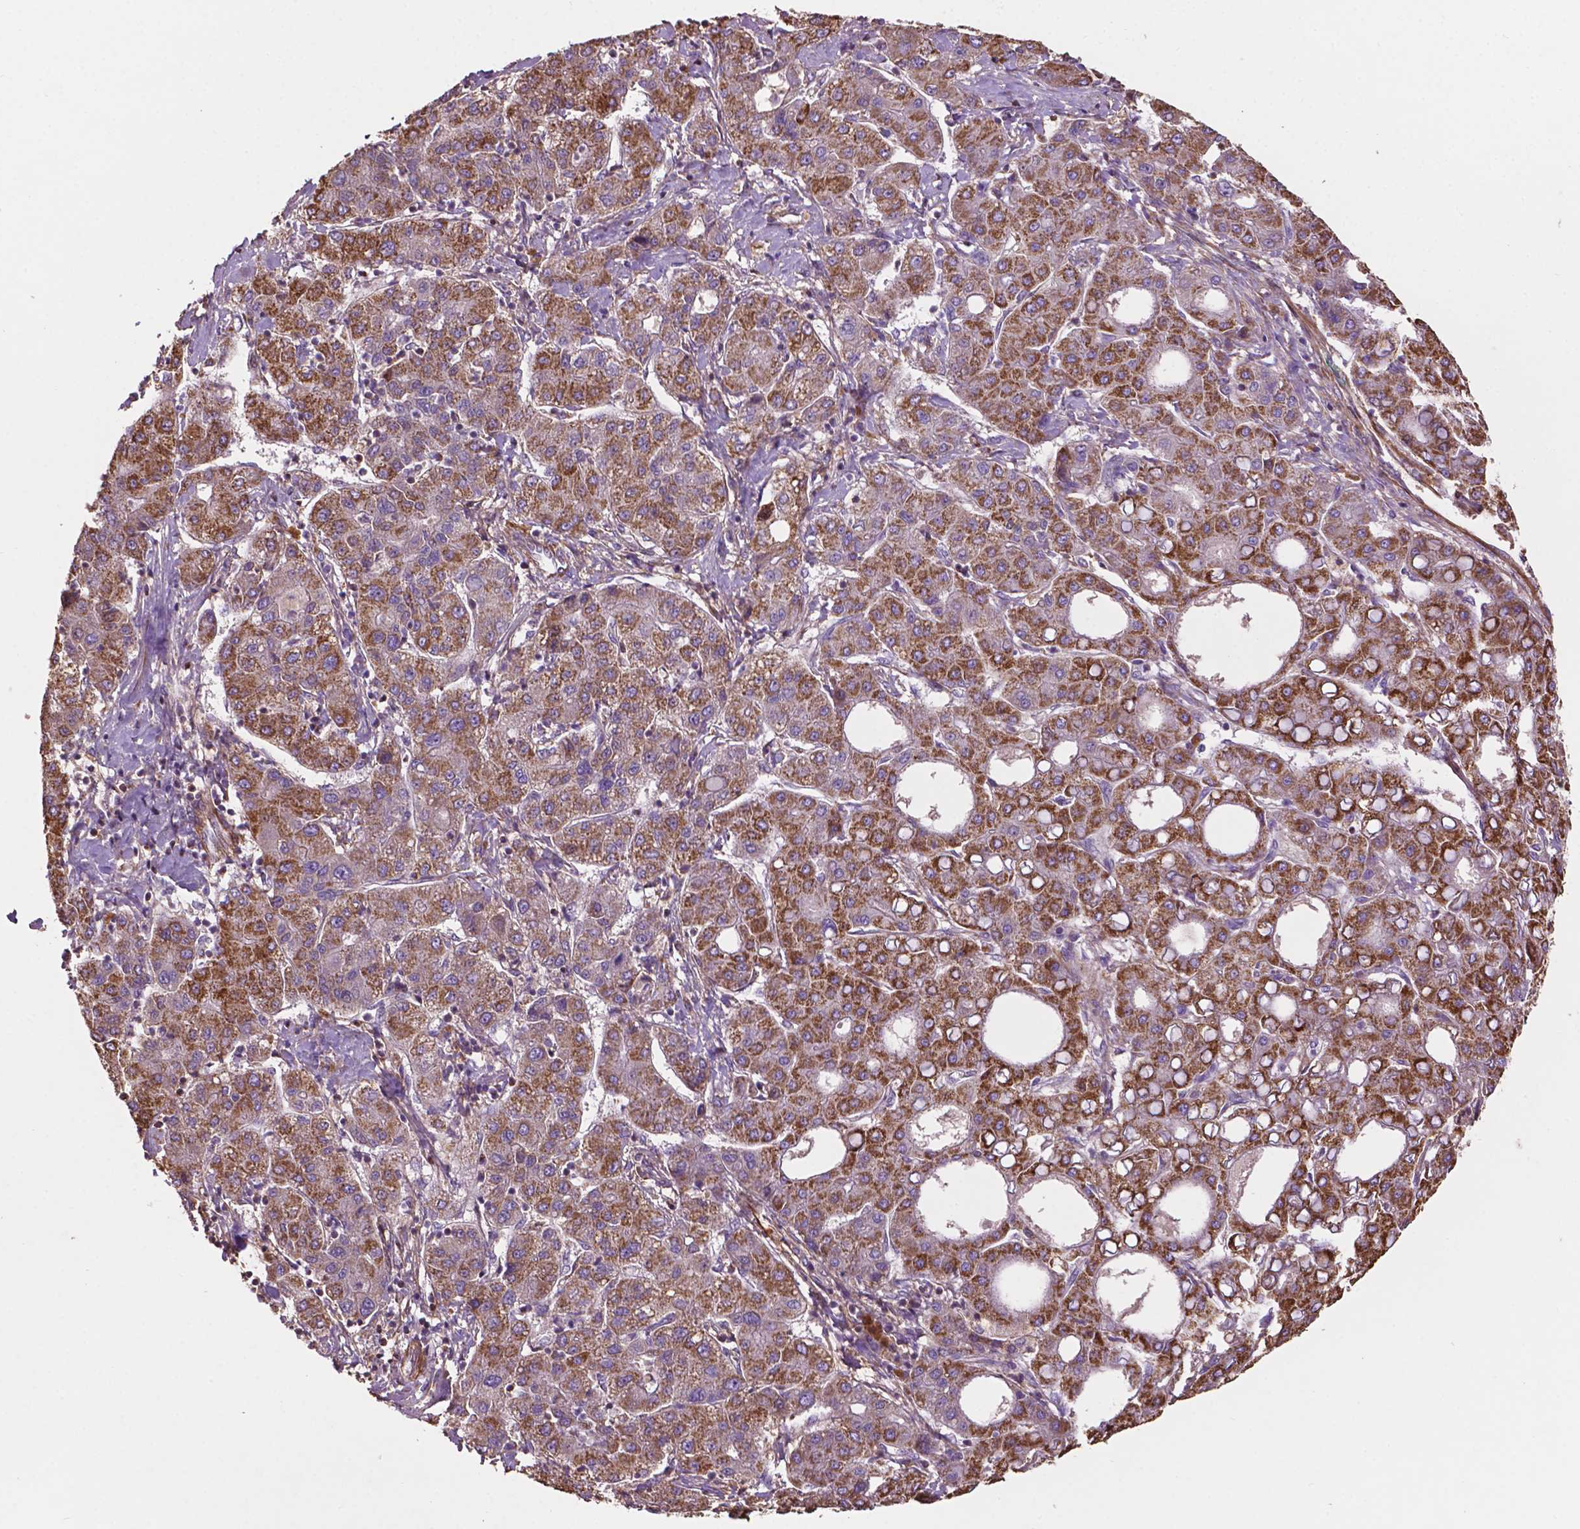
{"staining": {"intensity": "moderate", "quantity": ">75%", "location": "cytoplasmic/membranous"}, "tissue": "liver cancer", "cell_type": "Tumor cells", "image_type": "cancer", "snomed": [{"axis": "morphology", "description": "Carcinoma, Hepatocellular, NOS"}, {"axis": "topography", "description": "Liver"}], "caption": "Liver cancer (hepatocellular carcinoma) tissue demonstrates moderate cytoplasmic/membranous expression in about >75% of tumor cells", "gene": "LRR1", "patient": {"sex": "male", "age": 65}}